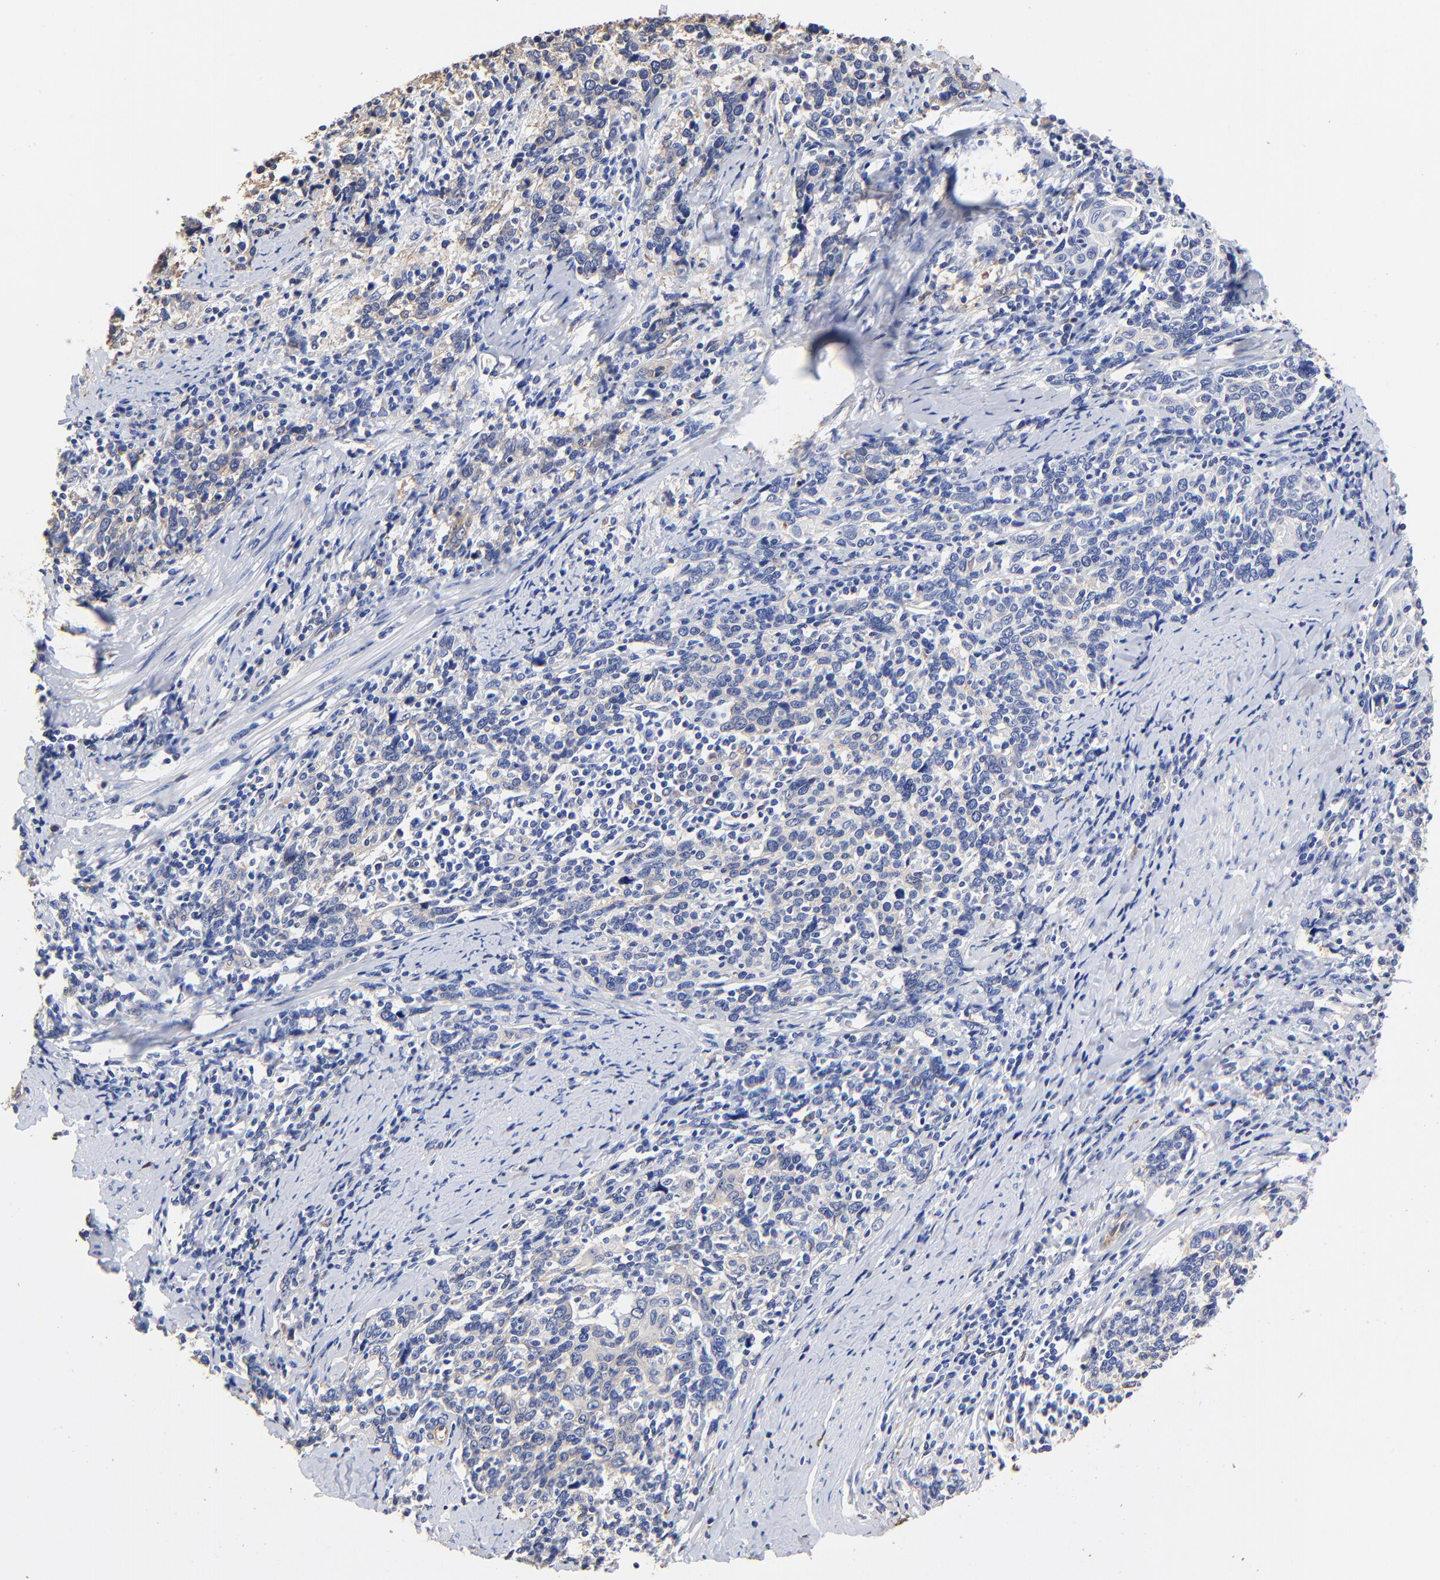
{"staining": {"intensity": "negative", "quantity": "none", "location": "none"}, "tissue": "cervical cancer", "cell_type": "Tumor cells", "image_type": "cancer", "snomed": [{"axis": "morphology", "description": "Squamous cell carcinoma, NOS"}, {"axis": "topography", "description": "Cervix"}], "caption": "A high-resolution histopathology image shows IHC staining of squamous cell carcinoma (cervical), which shows no significant positivity in tumor cells. (Brightfield microscopy of DAB IHC at high magnification).", "gene": "TAGLN2", "patient": {"sex": "female", "age": 41}}